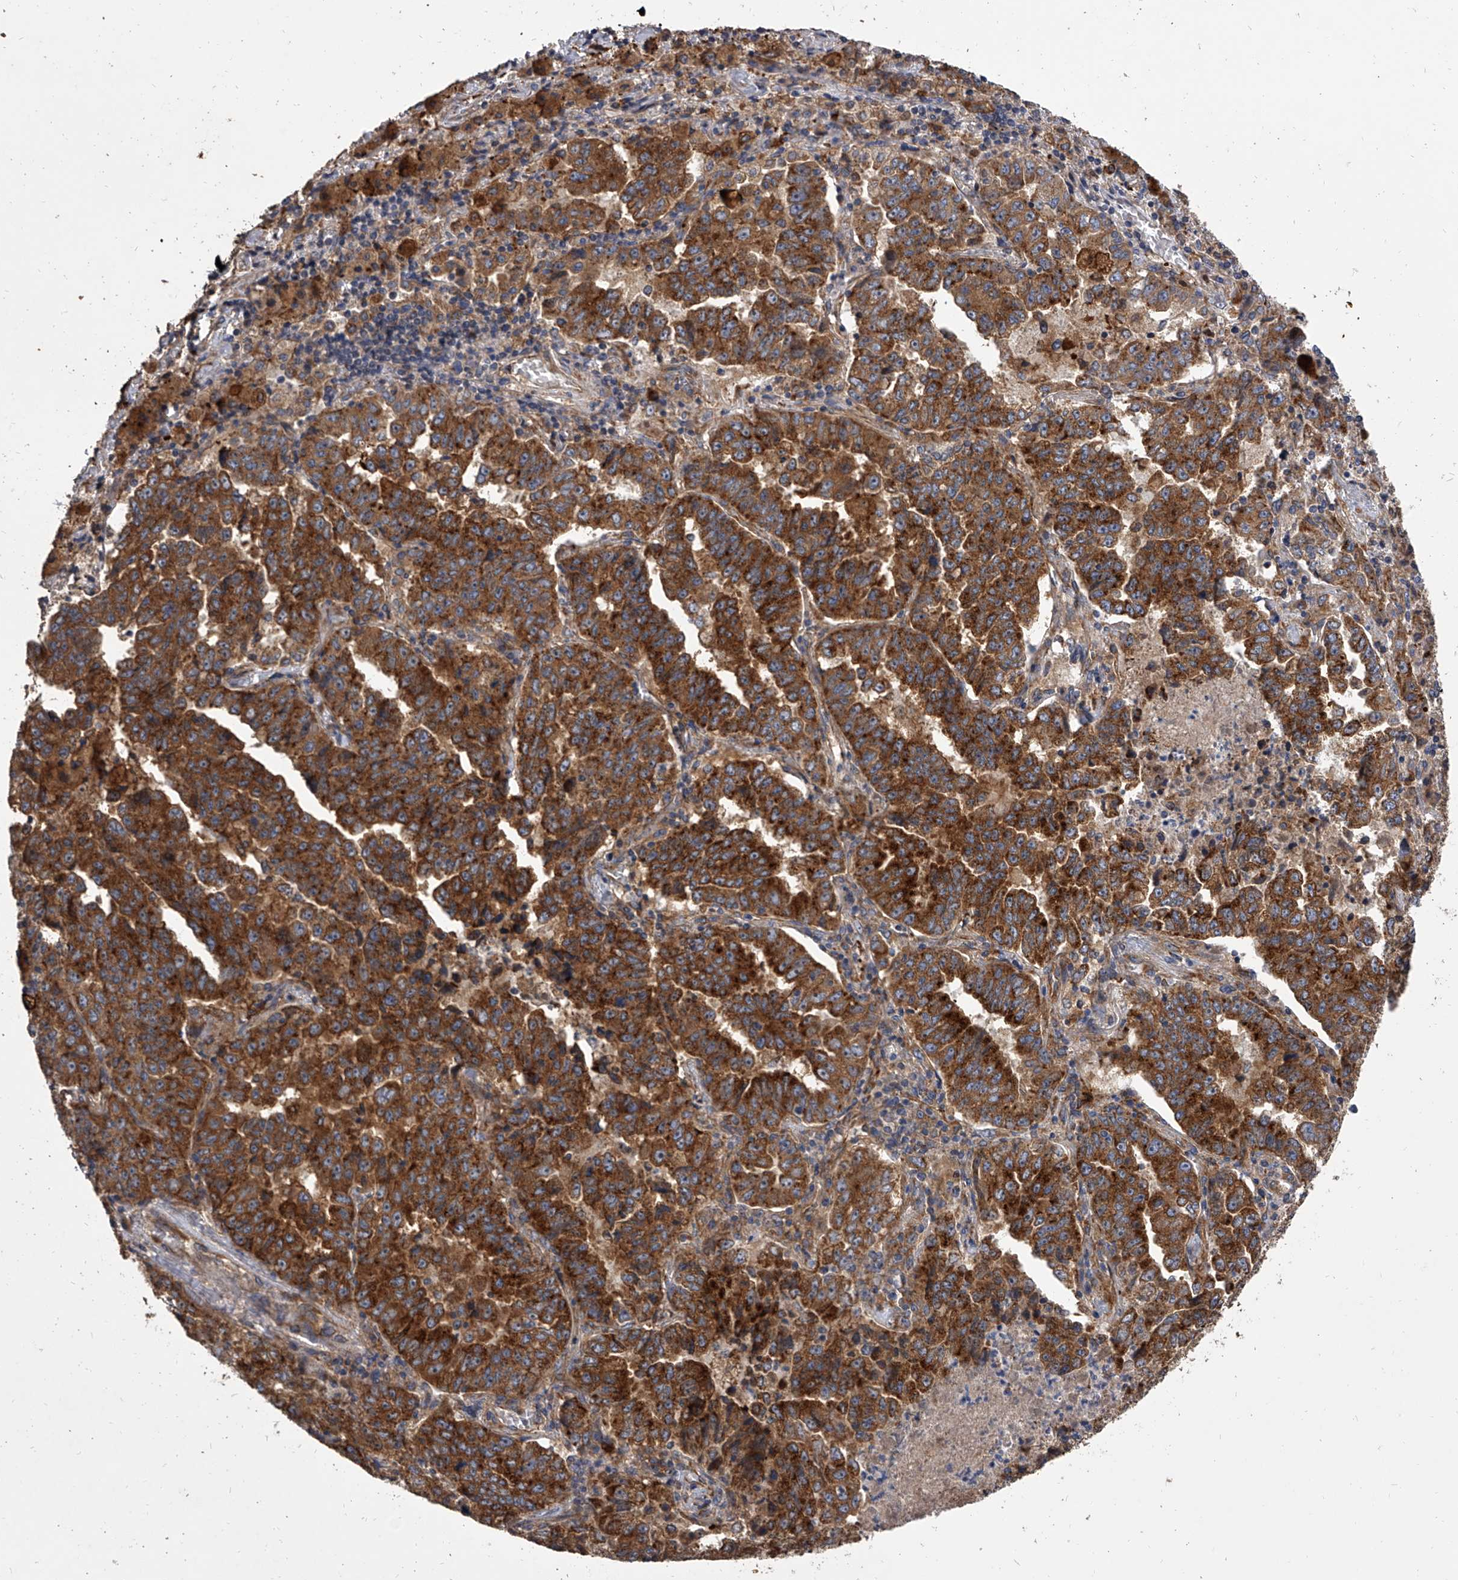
{"staining": {"intensity": "strong", "quantity": ">75%", "location": "cytoplasmic/membranous"}, "tissue": "lung cancer", "cell_type": "Tumor cells", "image_type": "cancer", "snomed": [{"axis": "morphology", "description": "Adenocarcinoma, NOS"}, {"axis": "topography", "description": "Lung"}], "caption": "Protein expression analysis of human lung cancer (adenocarcinoma) reveals strong cytoplasmic/membranous positivity in about >75% of tumor cells.", "gene": "EXOC4", "patient": {"sex": "female", "age": 51}}